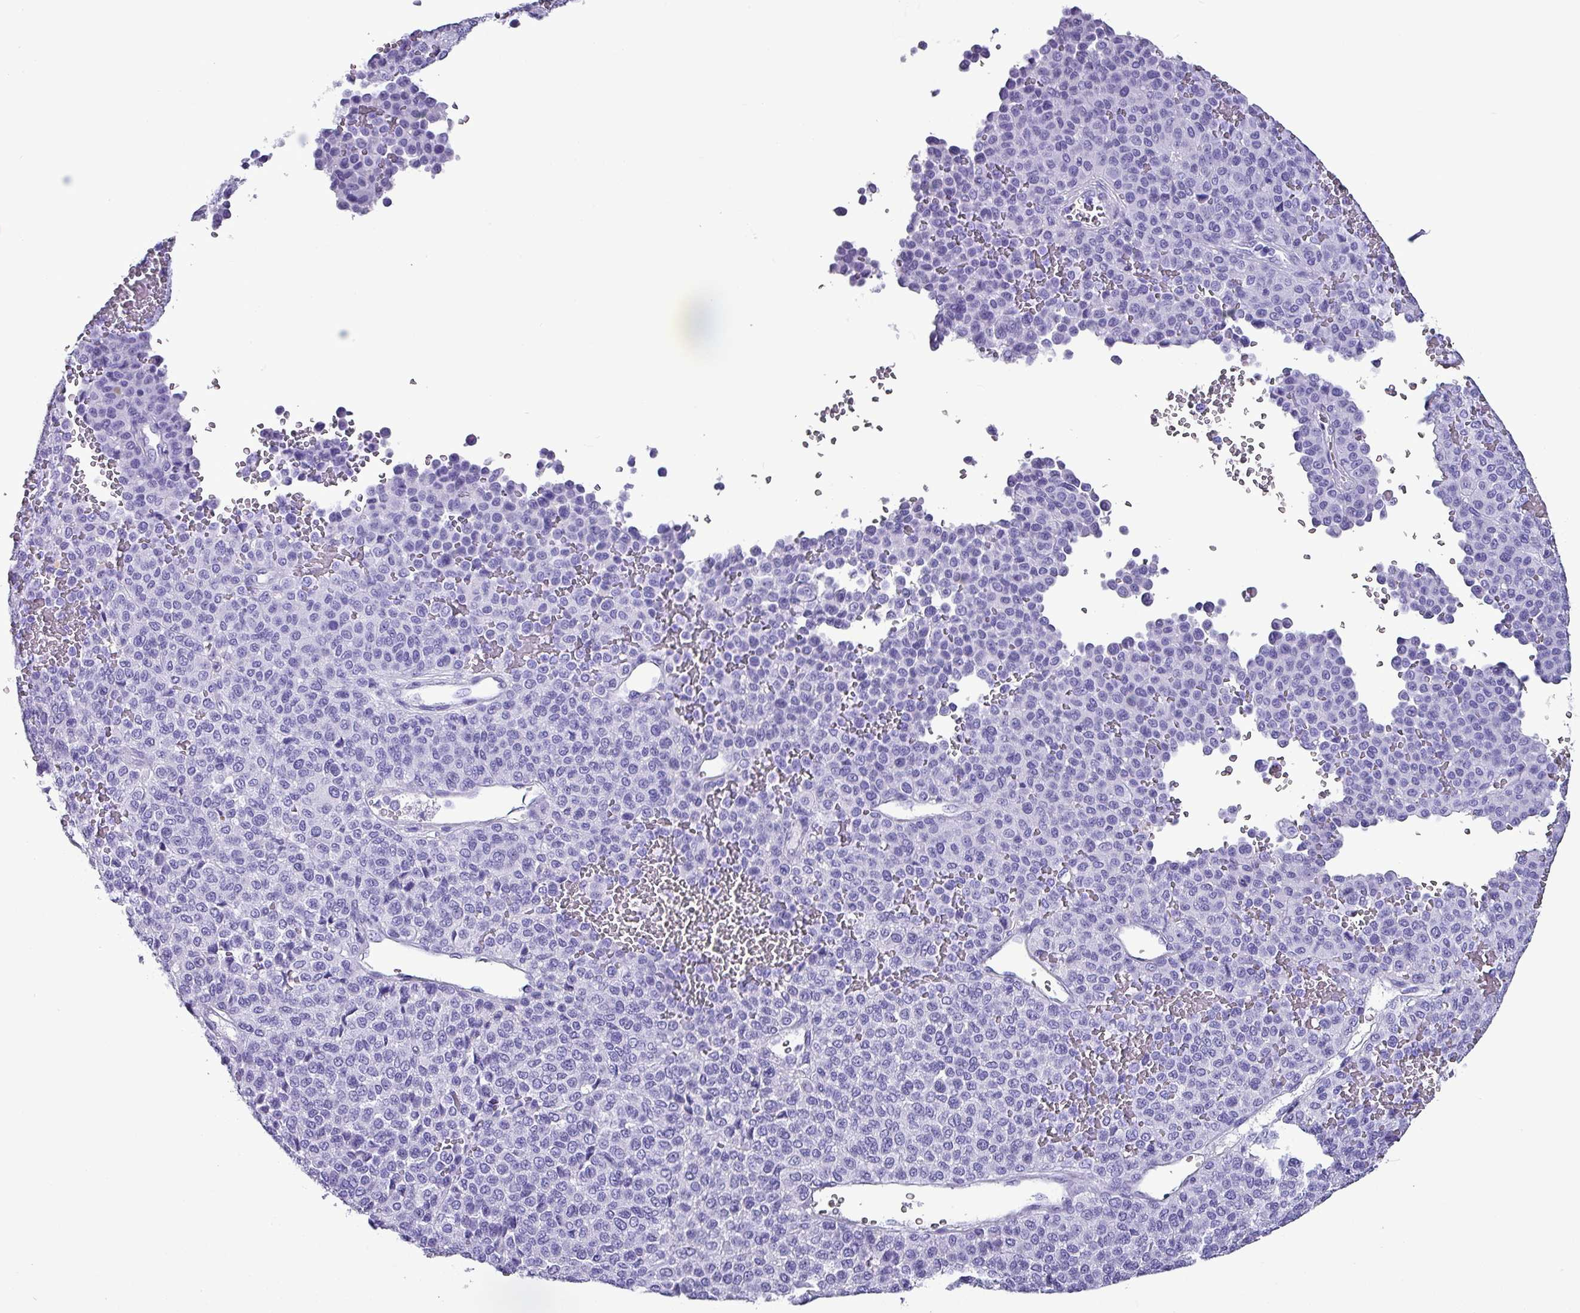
{"staining": {"intensity": "negative", "quantity": "none", "location": "none"}, "tissue": "melanoma", "cell_type": "Tumor cells", "image_type": "cancer", "snomed": [{"axis": "morphology", "description": "Malignant melanoma, Metastatic site"}, {"axis": "topography", "description": "Pancreas"}], "caption": "A photomicrograph of human melanoma is negative for staining in tumor cells.", "gene": "KRT6C", "patient": {"sex": "female", "age": 30}}